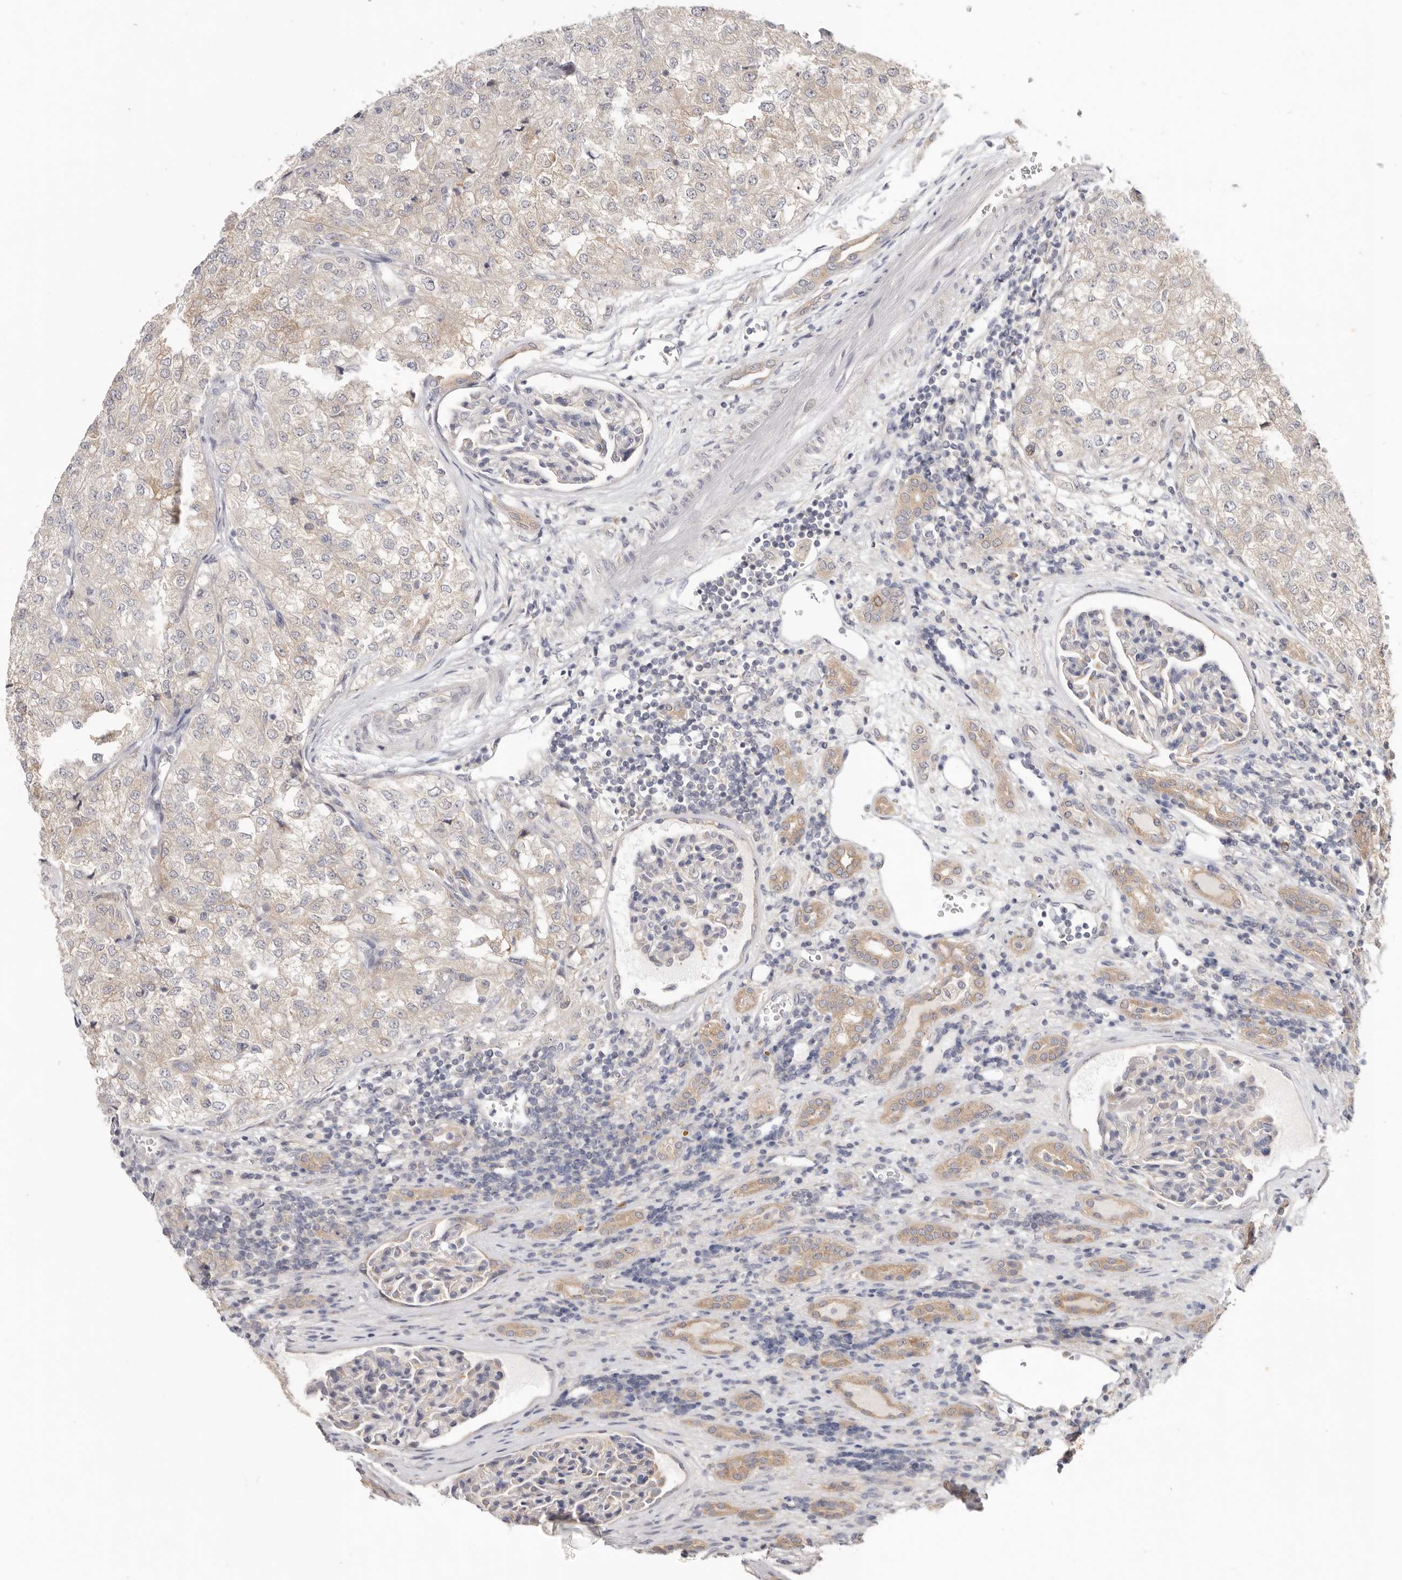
{"staining": {"intensity": "weak", "quantity": "<25%", "location": "cytoplasmic/membranous"}, "tissue": "renal cancer", "cell_type": "Tumor cells", "image_type": "cancer", "snomed": [{"axis": "morphology", "description": "Adenocarcinoma, NOS"}, {"axis": "topography", "description": "Kidney"}], "caption": "A histopathology image of human renal cancer is negative for staining in tumor cells.", "gene": "WDR77", "patient": {"sex": "female", "age": 54}}